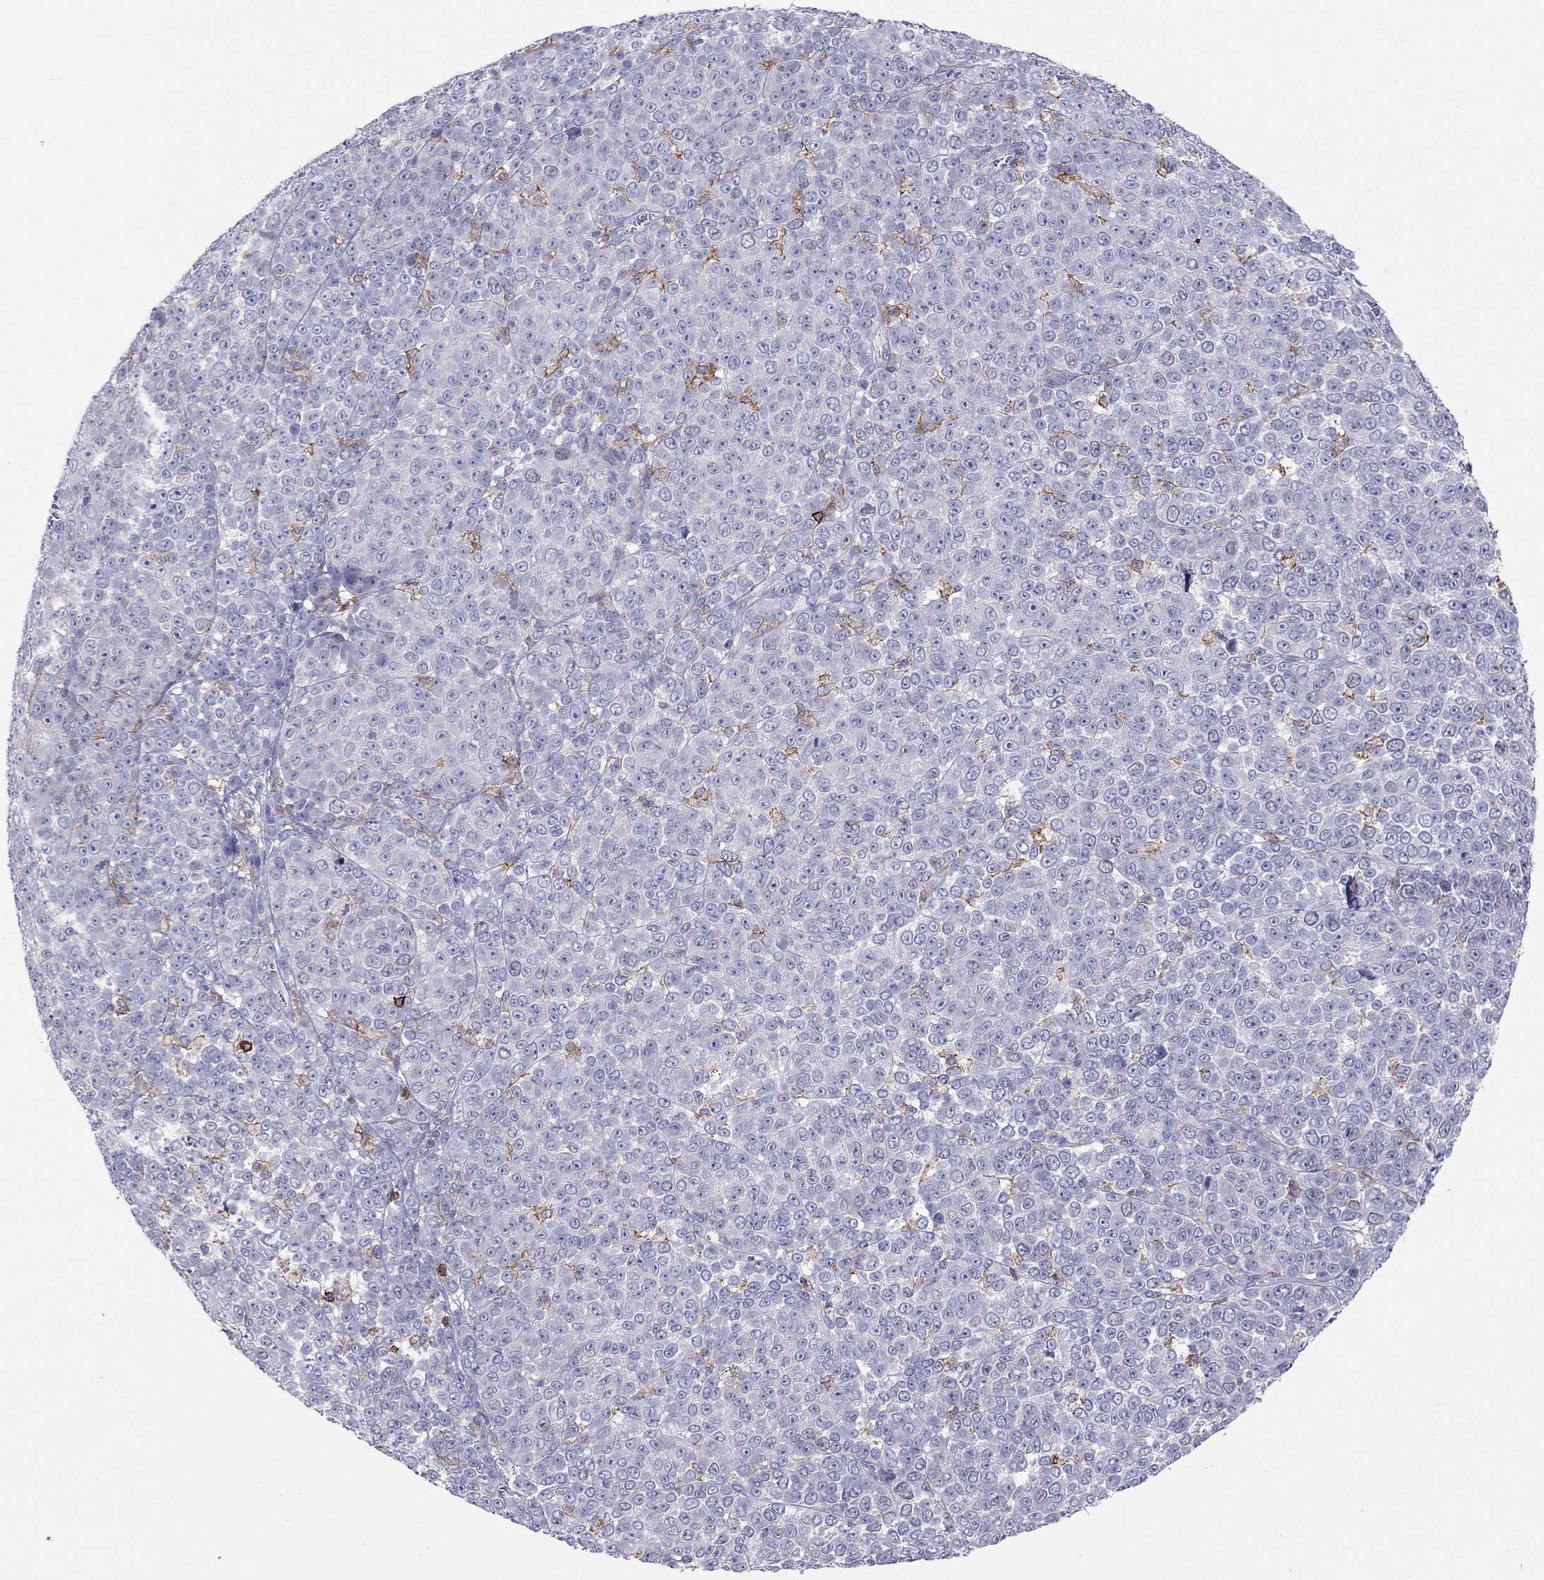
{"staining": {"intensity": "negative", "quantity": "none", "location": "none"}, "tissue": "melanoma", "cell_type": "Tumor cells", "image_type": "cancer", "snomed": [{"axis": "morphology", "description": "Malignant melanoma, NOS"}, {"axis": "topography", "description": "Skin"}], "caption": "Photomicrograph shows no protein staining in tumor cells of melanoma tissue.", "gene": "MND1", "patient": {"sex": "female", "age": 95}}